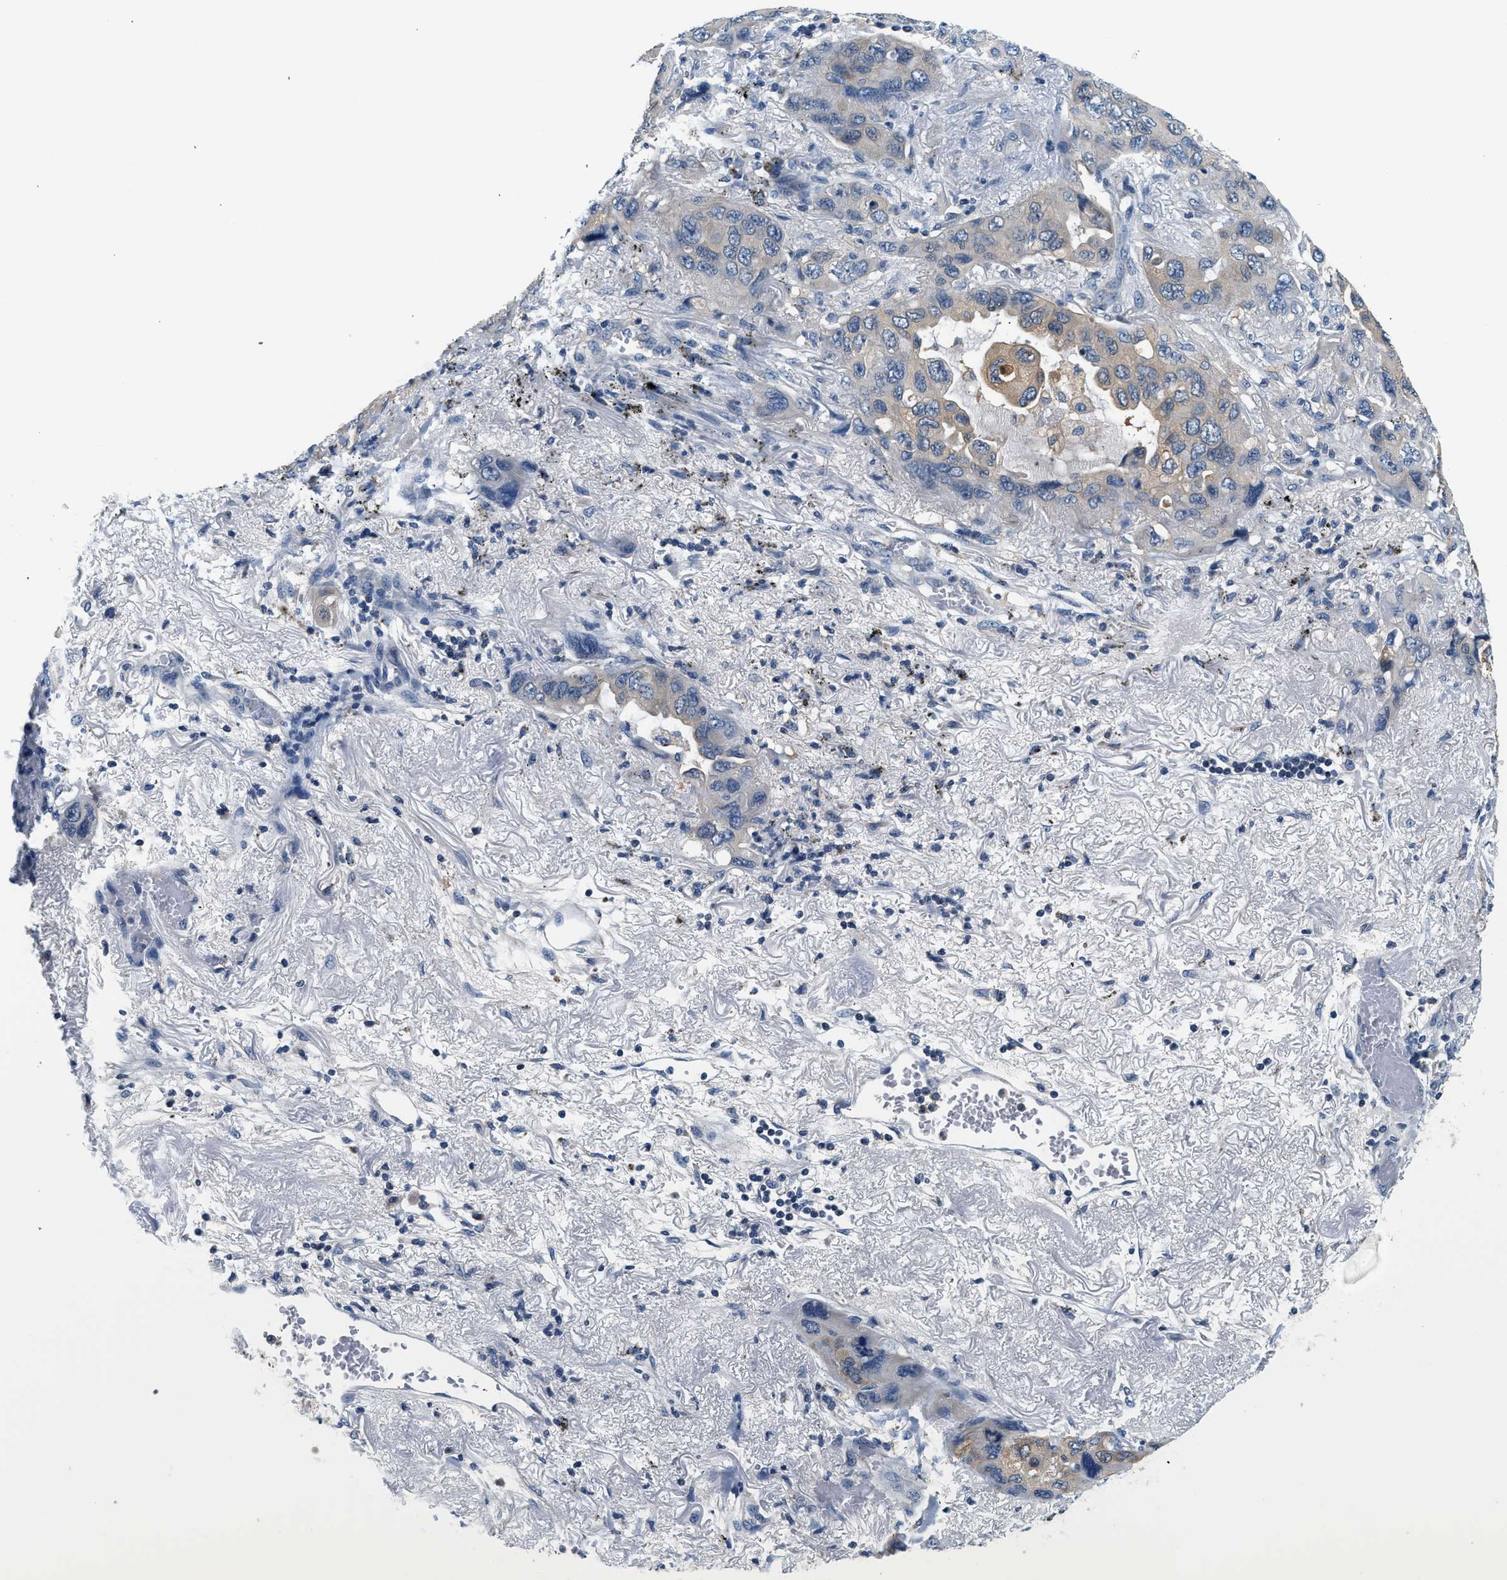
{"staining": {"intensity": "weak", "quantity": "<25%", "location": "cytoplasmic/membranous"}, "tissue": "lung cancer", "cell_type": "Tumor cells", "image_type": "cancer", "snomed": [{"axis": "morphology", "description": "Squamous cell carcinoma, NOS"}, {"axis": "topography", "description": "Lung"}], "caption": "Immunohistochemistry of human lung cancer (squamous cell carcinoma) reveals no expression in tumor cells.", "gene": "SLC35E1", "patient": {"sex": "female", "age": 73}}